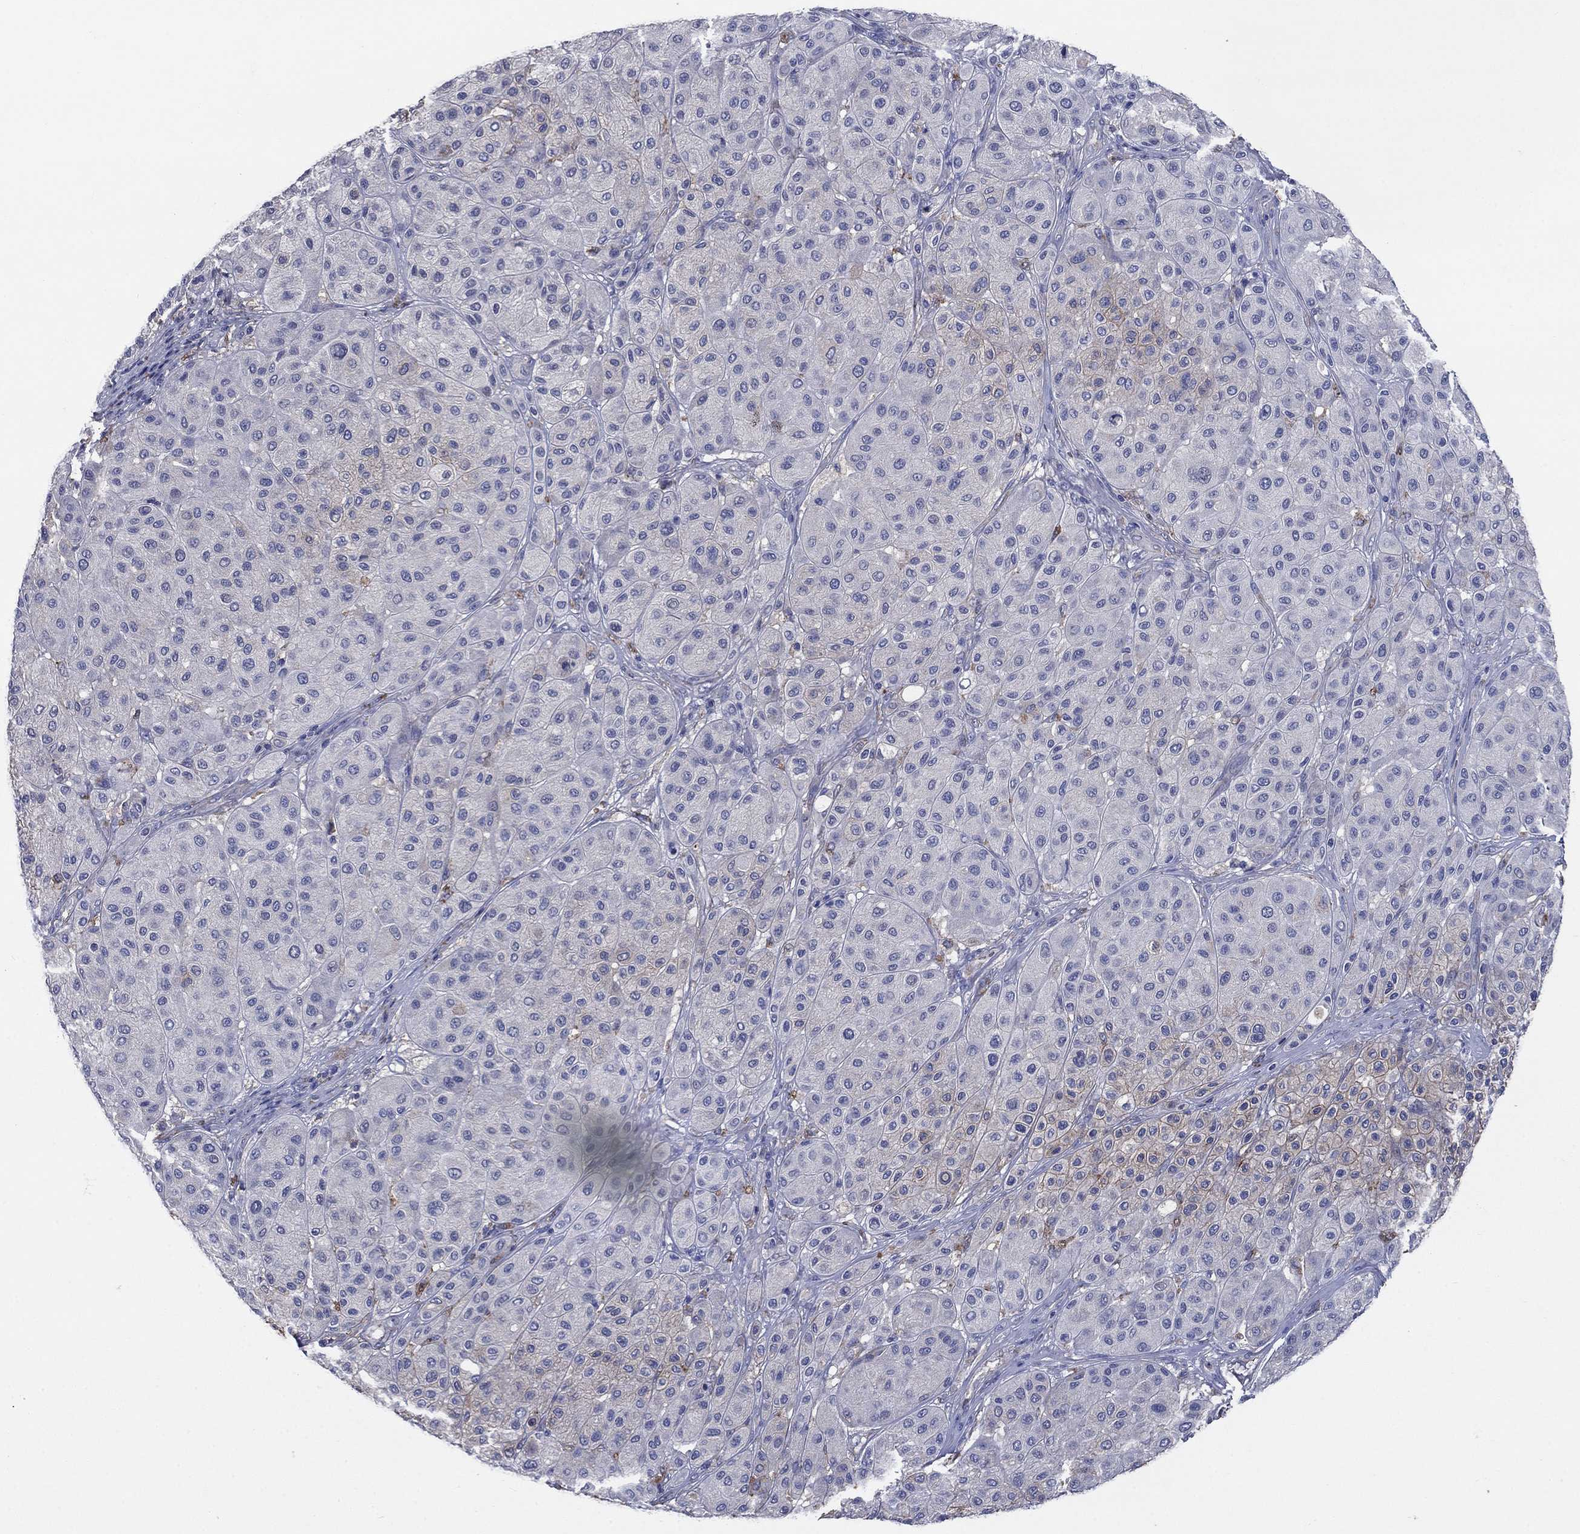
{"staining": {"intensity": "negative", "quantity": "none", "location": "none"}, "tissue": "melanoma", "cell_type": "Tumor cells", "image_type": "cancer", "snomed": [{"axis": "morphology", "description": "Malignant melanoma, Metastatic site"}, {"axis": "topography", "description": "Smooth muscle"}], "caption": "Tumor cells are negative for protein expression in human malignant melanoma (metastatic site). (IHC, brightfield microscopy, high magnification).", "gene": "FLNC", "patient": {"sex": "male", "age": 41}}